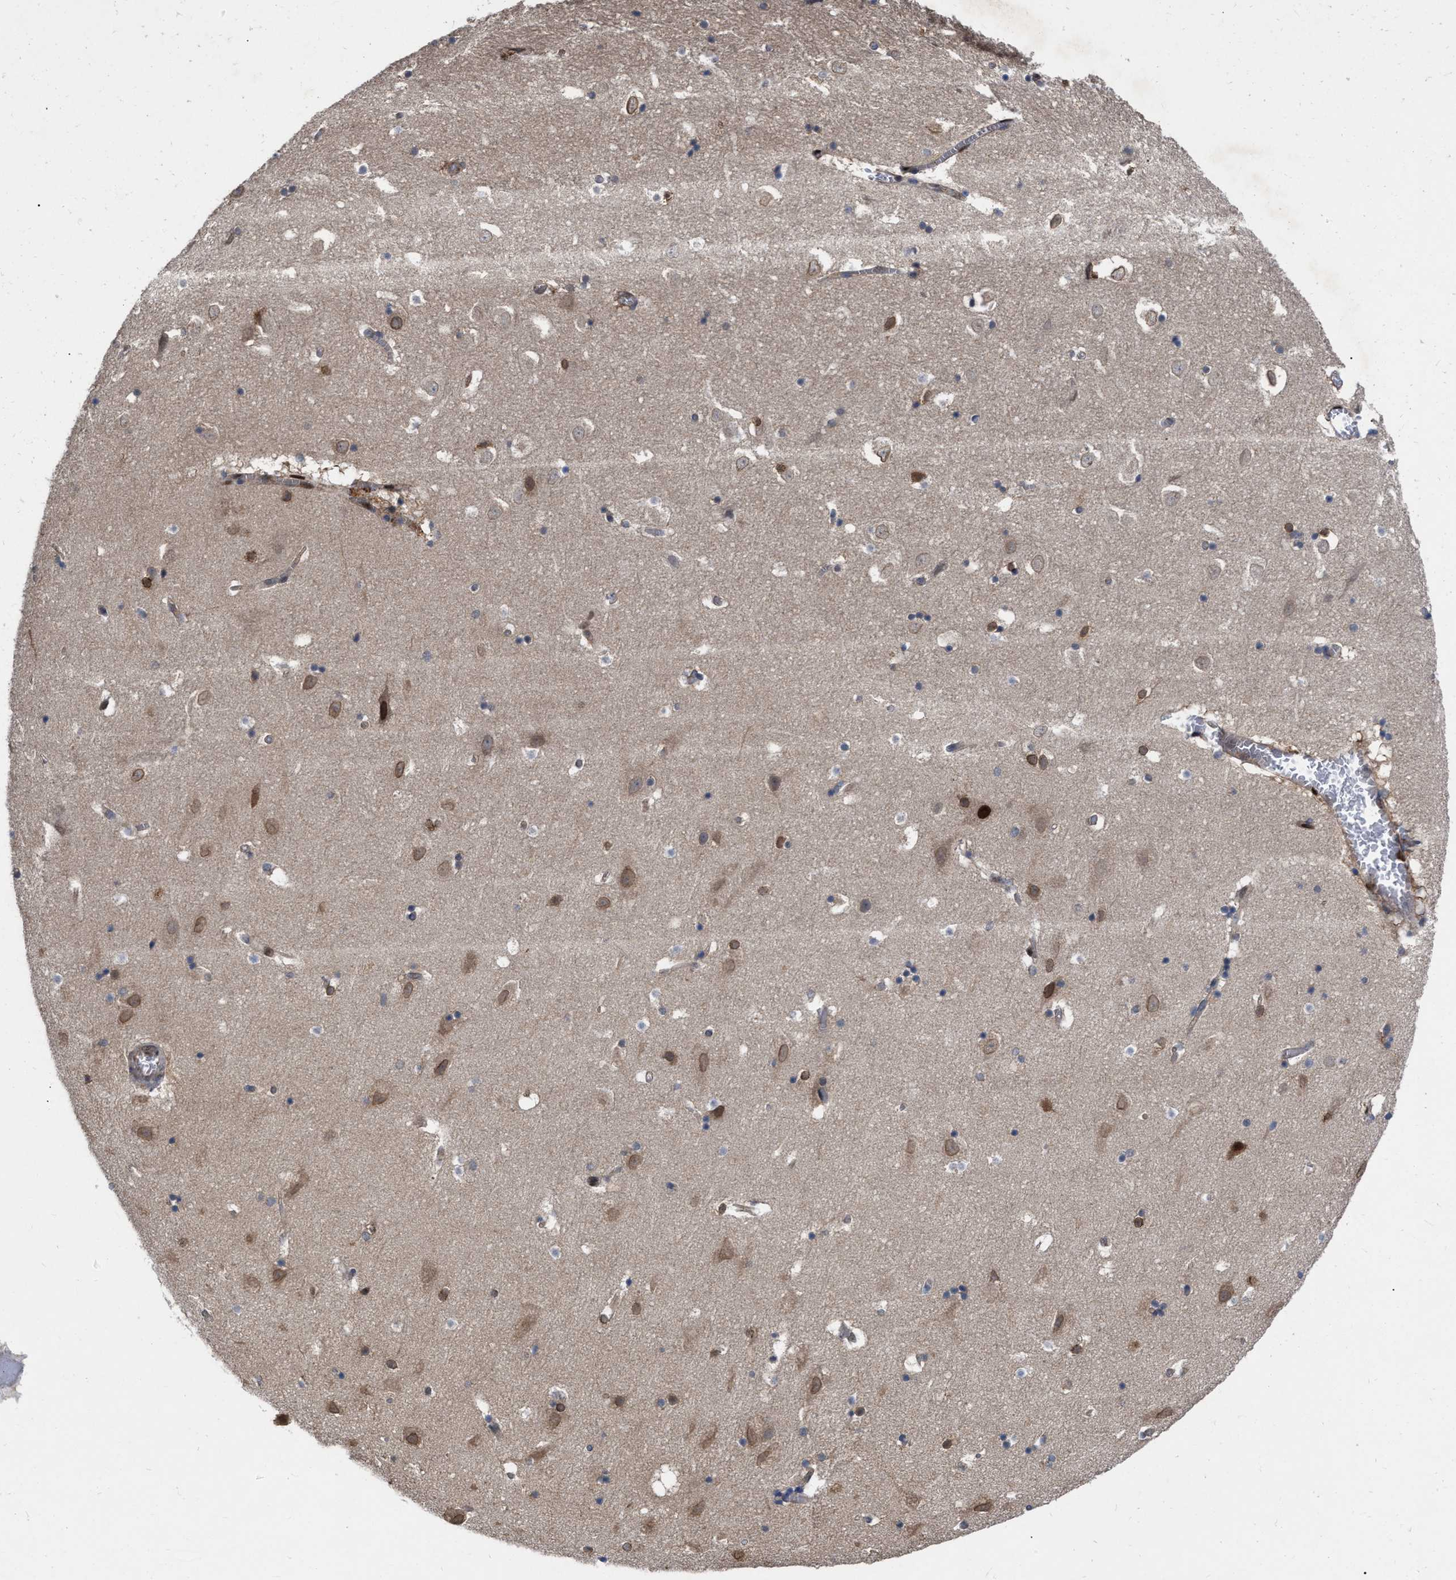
{"staining": {"intensity": "moderate", "quantity": "<25%", "location": "nuclear"}, "tissue": "hippocampus", "cell_type": "Glial cells", "image_type": "normal", "snomed": [{"axis": "morphology", "description": "Normal tissue, NOS"}, {"axis": "topography", "description": "Hippocampus"}], "caption": "Immunohistochemical staining of unremarkable human hippocampus reveals moderate nuclear protein staining in approximately <25% of glial cells.", "gene": "MDM4", "patient": {"sex": "male", "age": 45}}